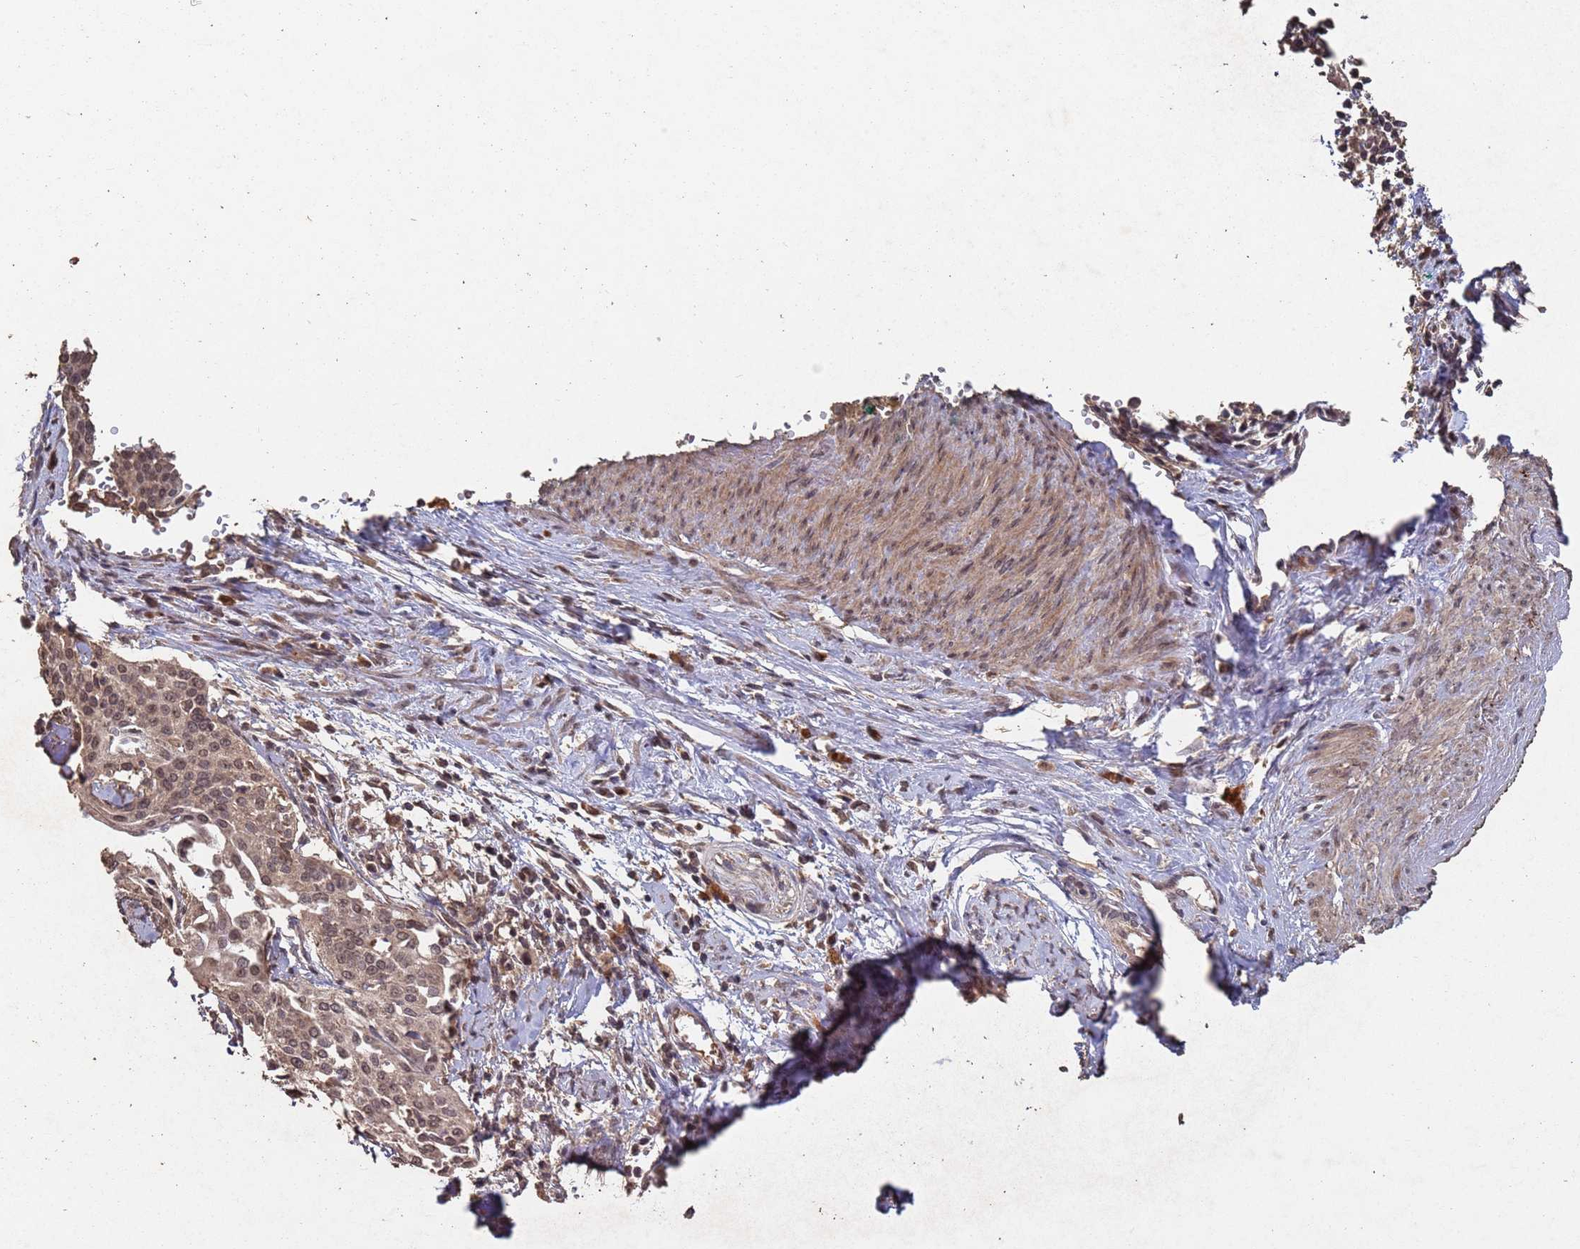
{"staining": {"intensity": "weak", "quantity": ">75%", "location": "cytoplasmic/membranous,nuclear"}, "tissue": "cervical cancer", "cell_type": "Tumor cells", "image_type": "cancer", "snomed": [{"axis": "morphology", "description": "Squamous cell carcinoma, NOS"}, {"axis": "topography", "description": "Cervix"}], "caption": "Squamous cell carcinoma (cervical) stained with a brown dye shows weak cytoplasmic/membranous and nuclear positive staining in approximately >75% of tumor cells.", "gene": "FRAT1", "patient": {"sex": "female", "age": 44}}